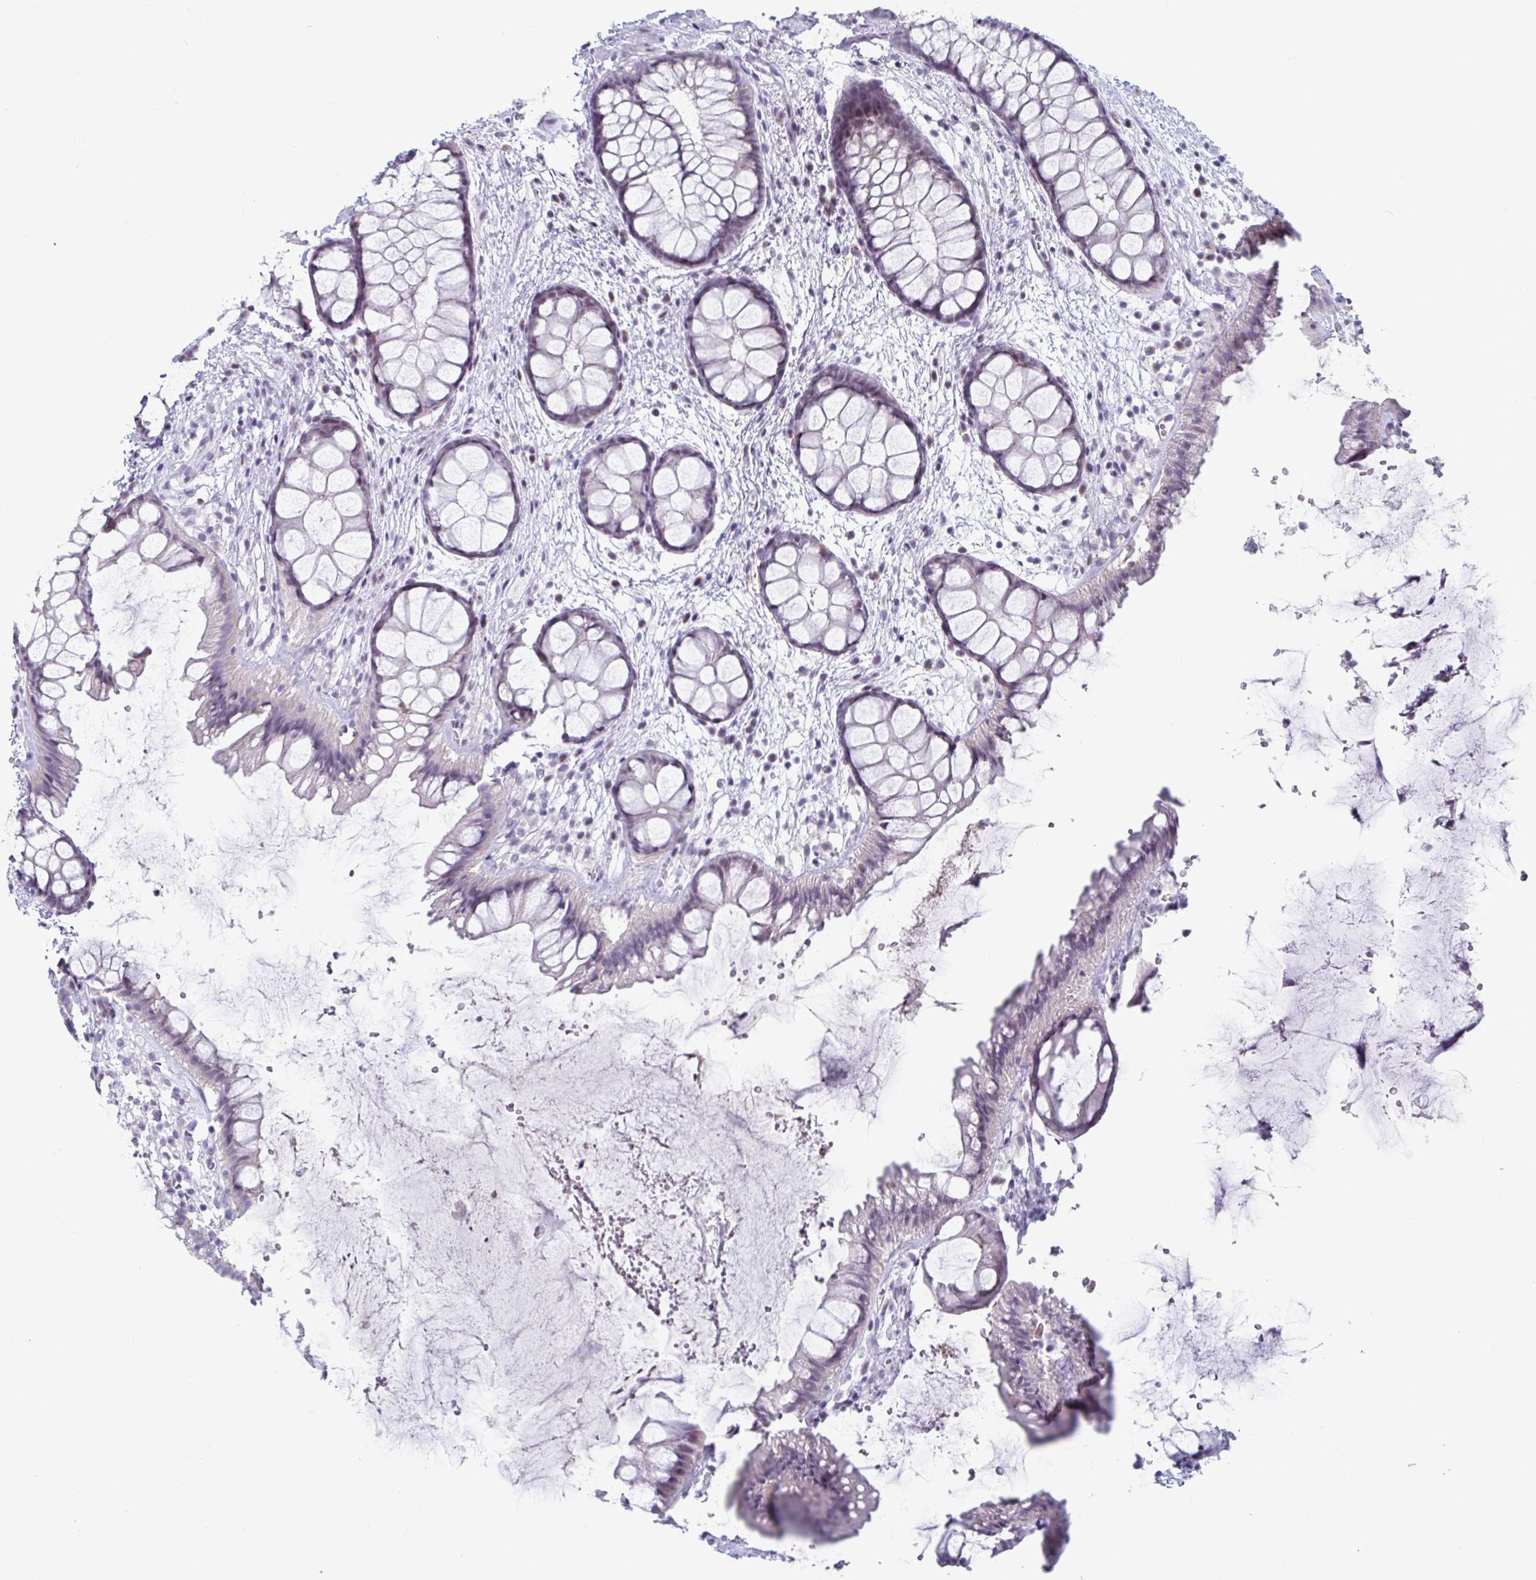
{"staining": {"intensity": "weak", "quantity": "<25%", "location": "nuclear"}, "tissue": "rectum", "cell_type": "Glandular cells", "image_type": "normal", "snomed": [{"axis": "morphology", "description": "Normal tissue, NOS"}, {"axis": "topography", "description": "Rectum"}], "caption": "IHC image of normal rectum: rectum stained with DAB (3,3'-diaminobenzidine) demonstrates no significant protein staining in glandular cells. Brightfield microscopy of immunohistochemistry (IHC) stained with DAB (brown) and hematoxylin (blue), captured at high magnification.", "gene": "VSIG10L", "patient": {"sex": "female", "age": 62}}